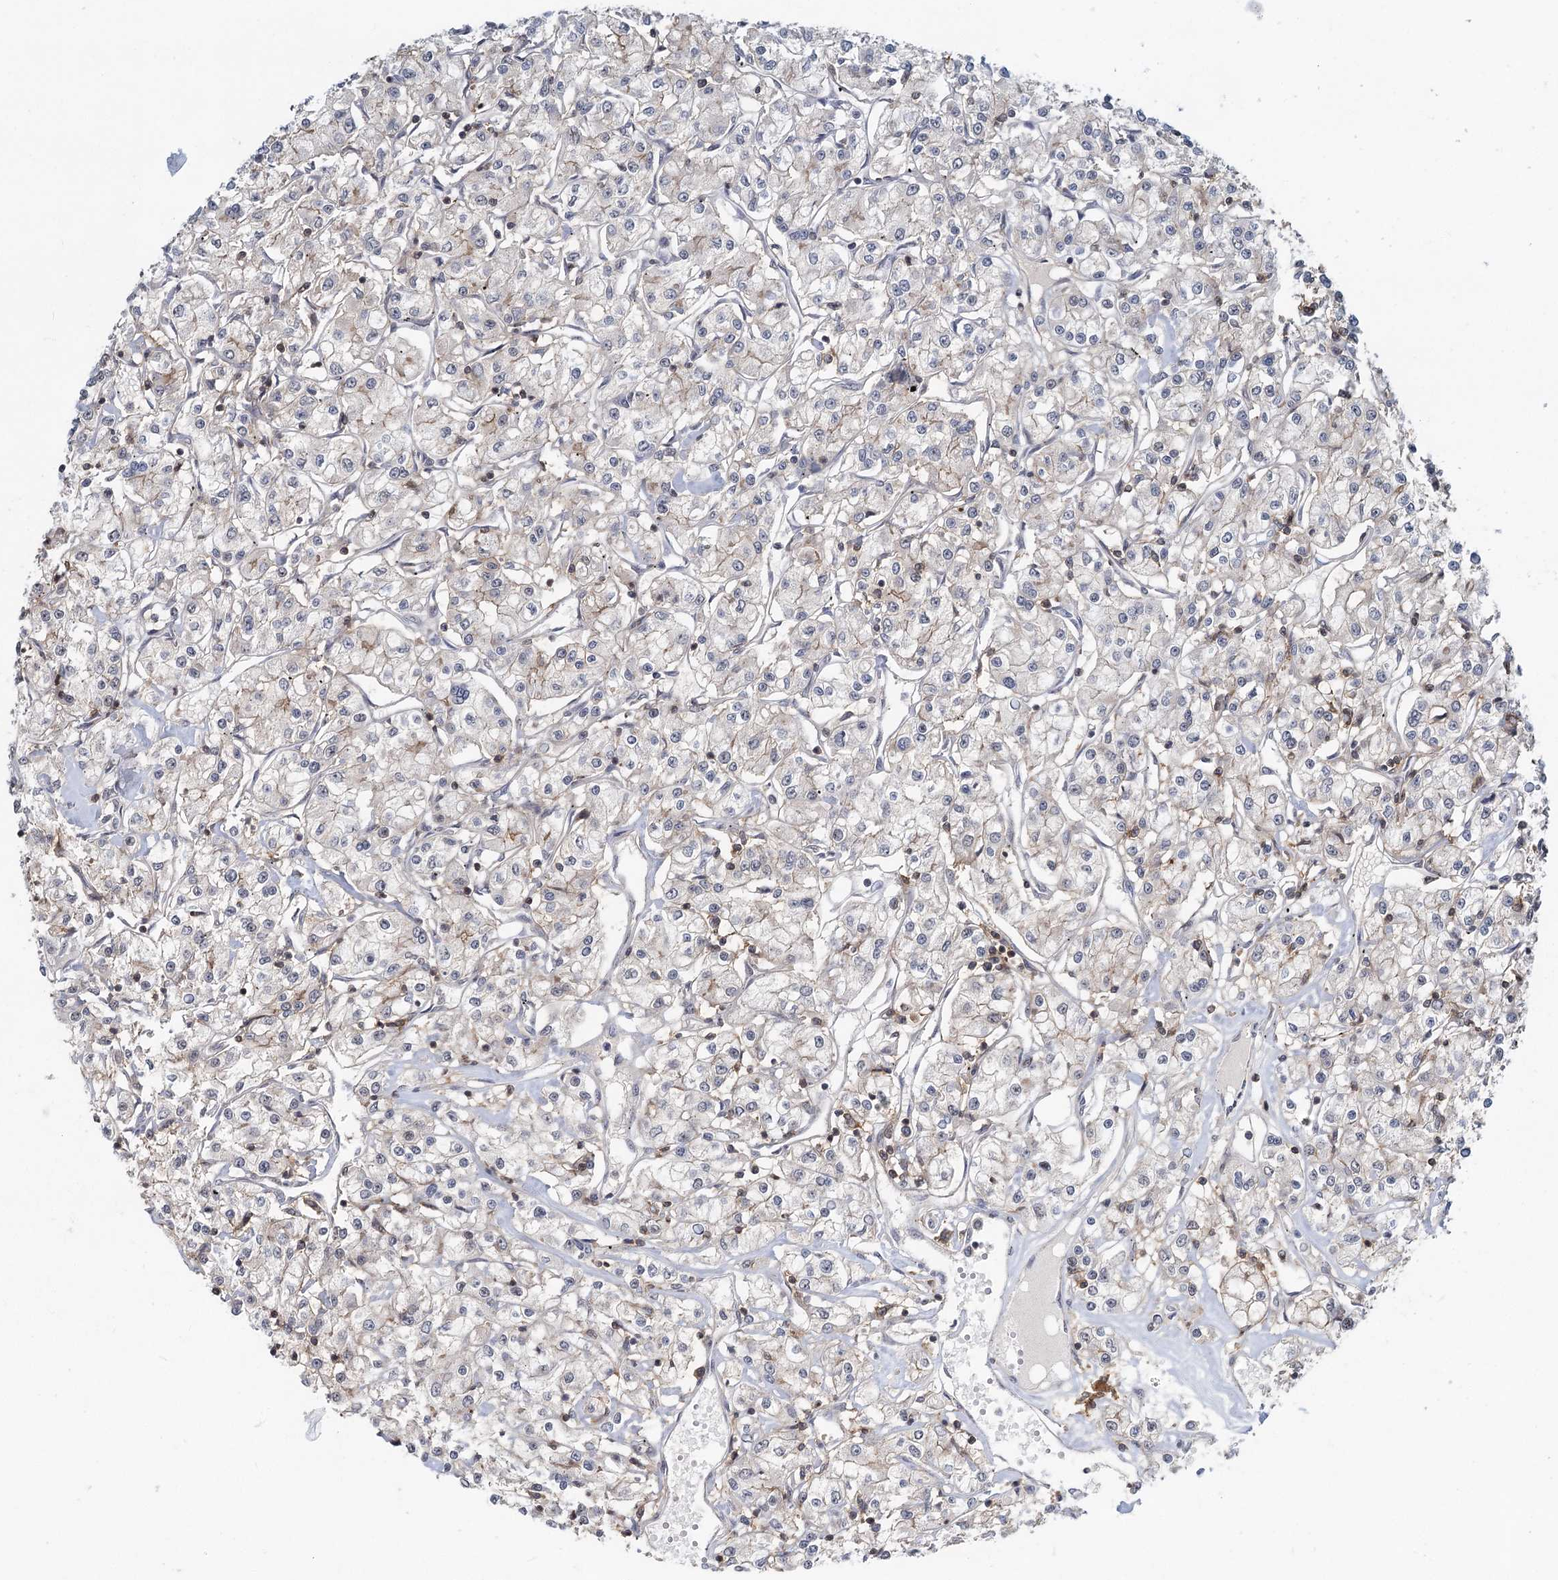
{"staining": {"intensity": "negative", "quantity": "none", "location": "none"}, "tissue": "renal cancer", "cell_type": "Tumor cells", "image_type": "cancer", "snomed": [{"axis": "morphology", "description": "Adenocarcinoma, NOS"}, {"axis": "topography", "description": "Kidney"}], "caption": "Protein analysis of renal cancer (adenocarcinoma) demonstrates no significant positivity in tumor cells. The staining is performed using DAB brown chromogen with nuclei counter-stained in using hematoxylin.", "gene": "CDC42SE2", "patient": {"sex": "female", "age": 59}}